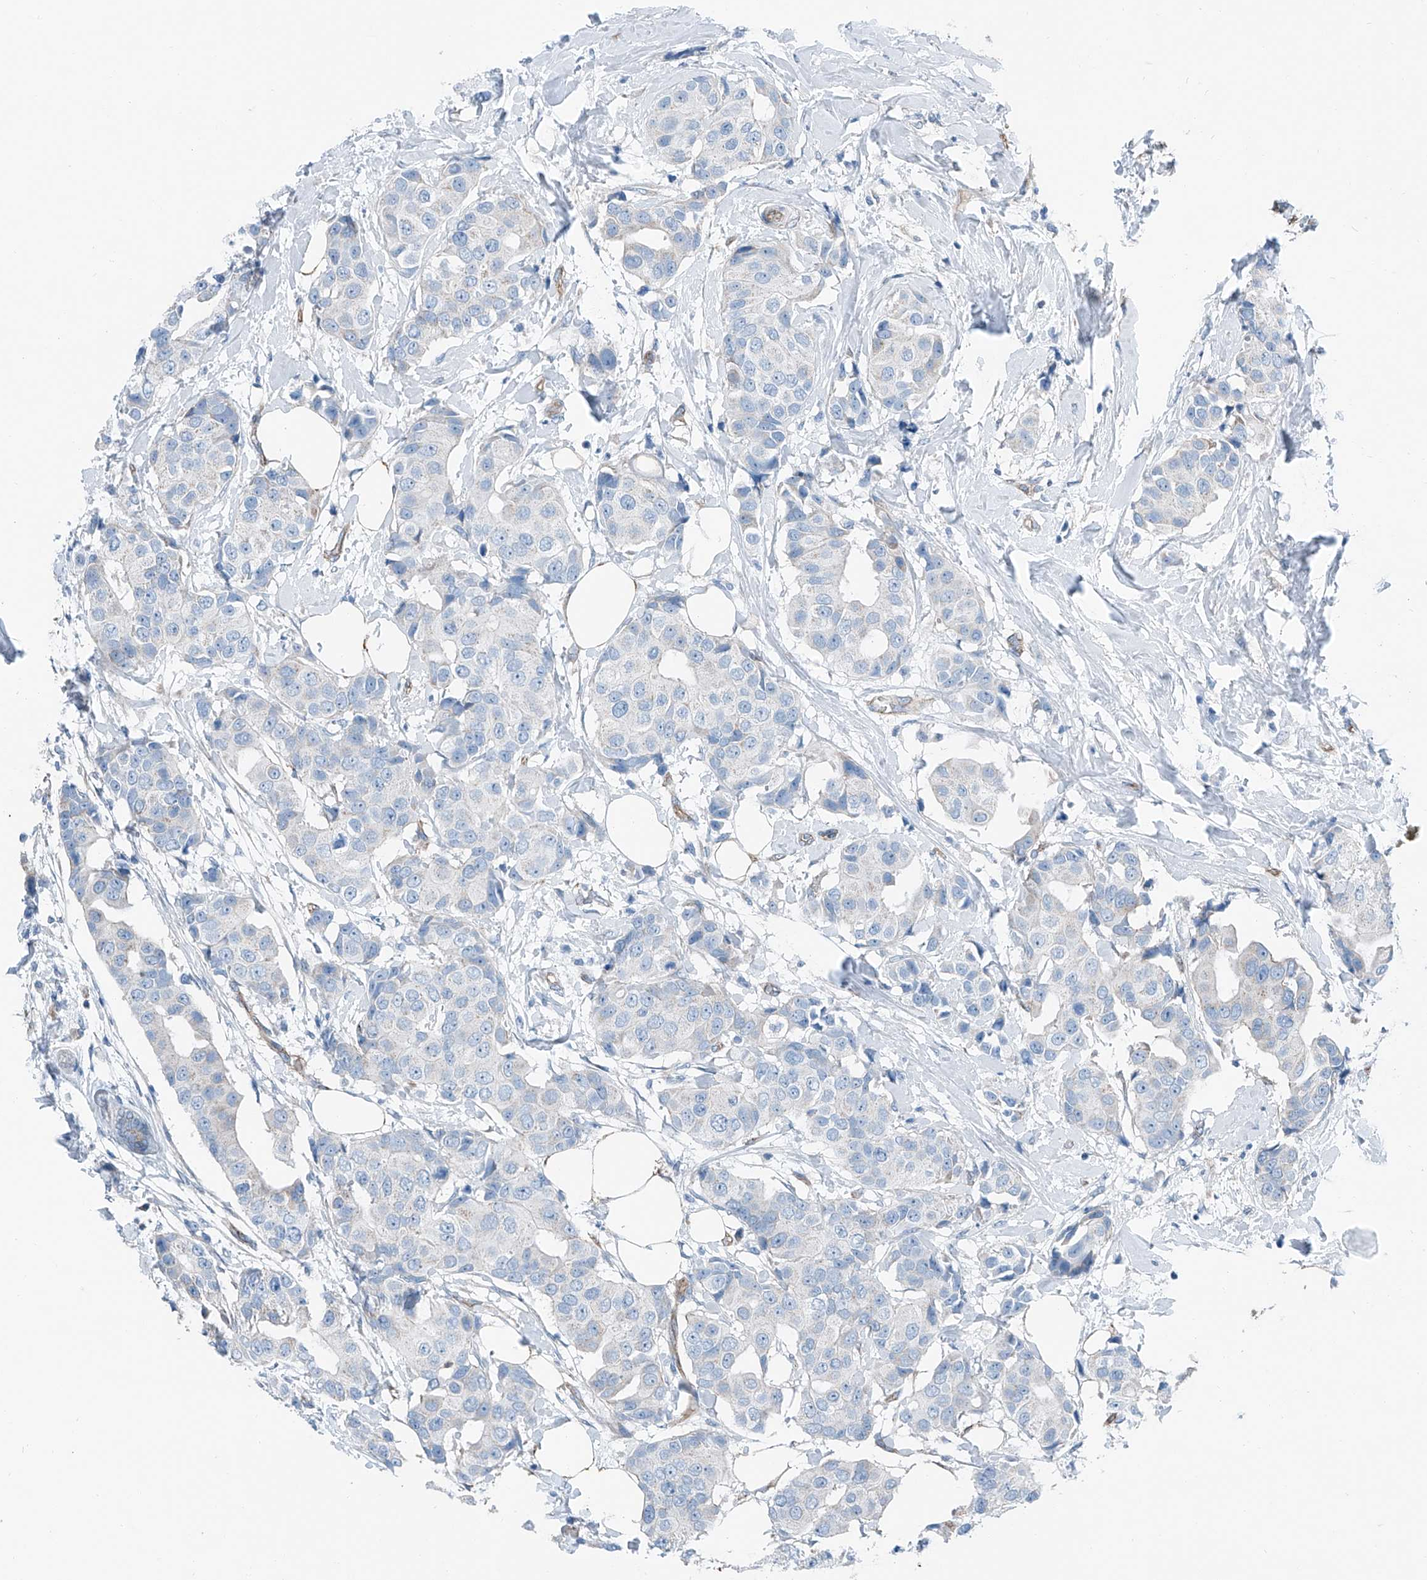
{"staining": {"intensity": "negative", "quantity": "none", "location": "none"}, "tissue": "breast cancer", "cell_type": "Tumor cells", "image_type": "cancer", "snomed": [{"axis": "morphology", "description": "Normal tissue, NOS"}, {"axis": "morphology", "description": "Duct carcinoma"}, {"axis": "topography", "description": "Breast"}], "caption": "Immunohistochemistry photomicrograph of neoplastic tissue: infiltrating ductal carcinoma (breast) stained with DAB shows no significant protein expression in tumor cells.", "gene": "THEMIS2", "patient": {"sex": "female", "age": 39}}